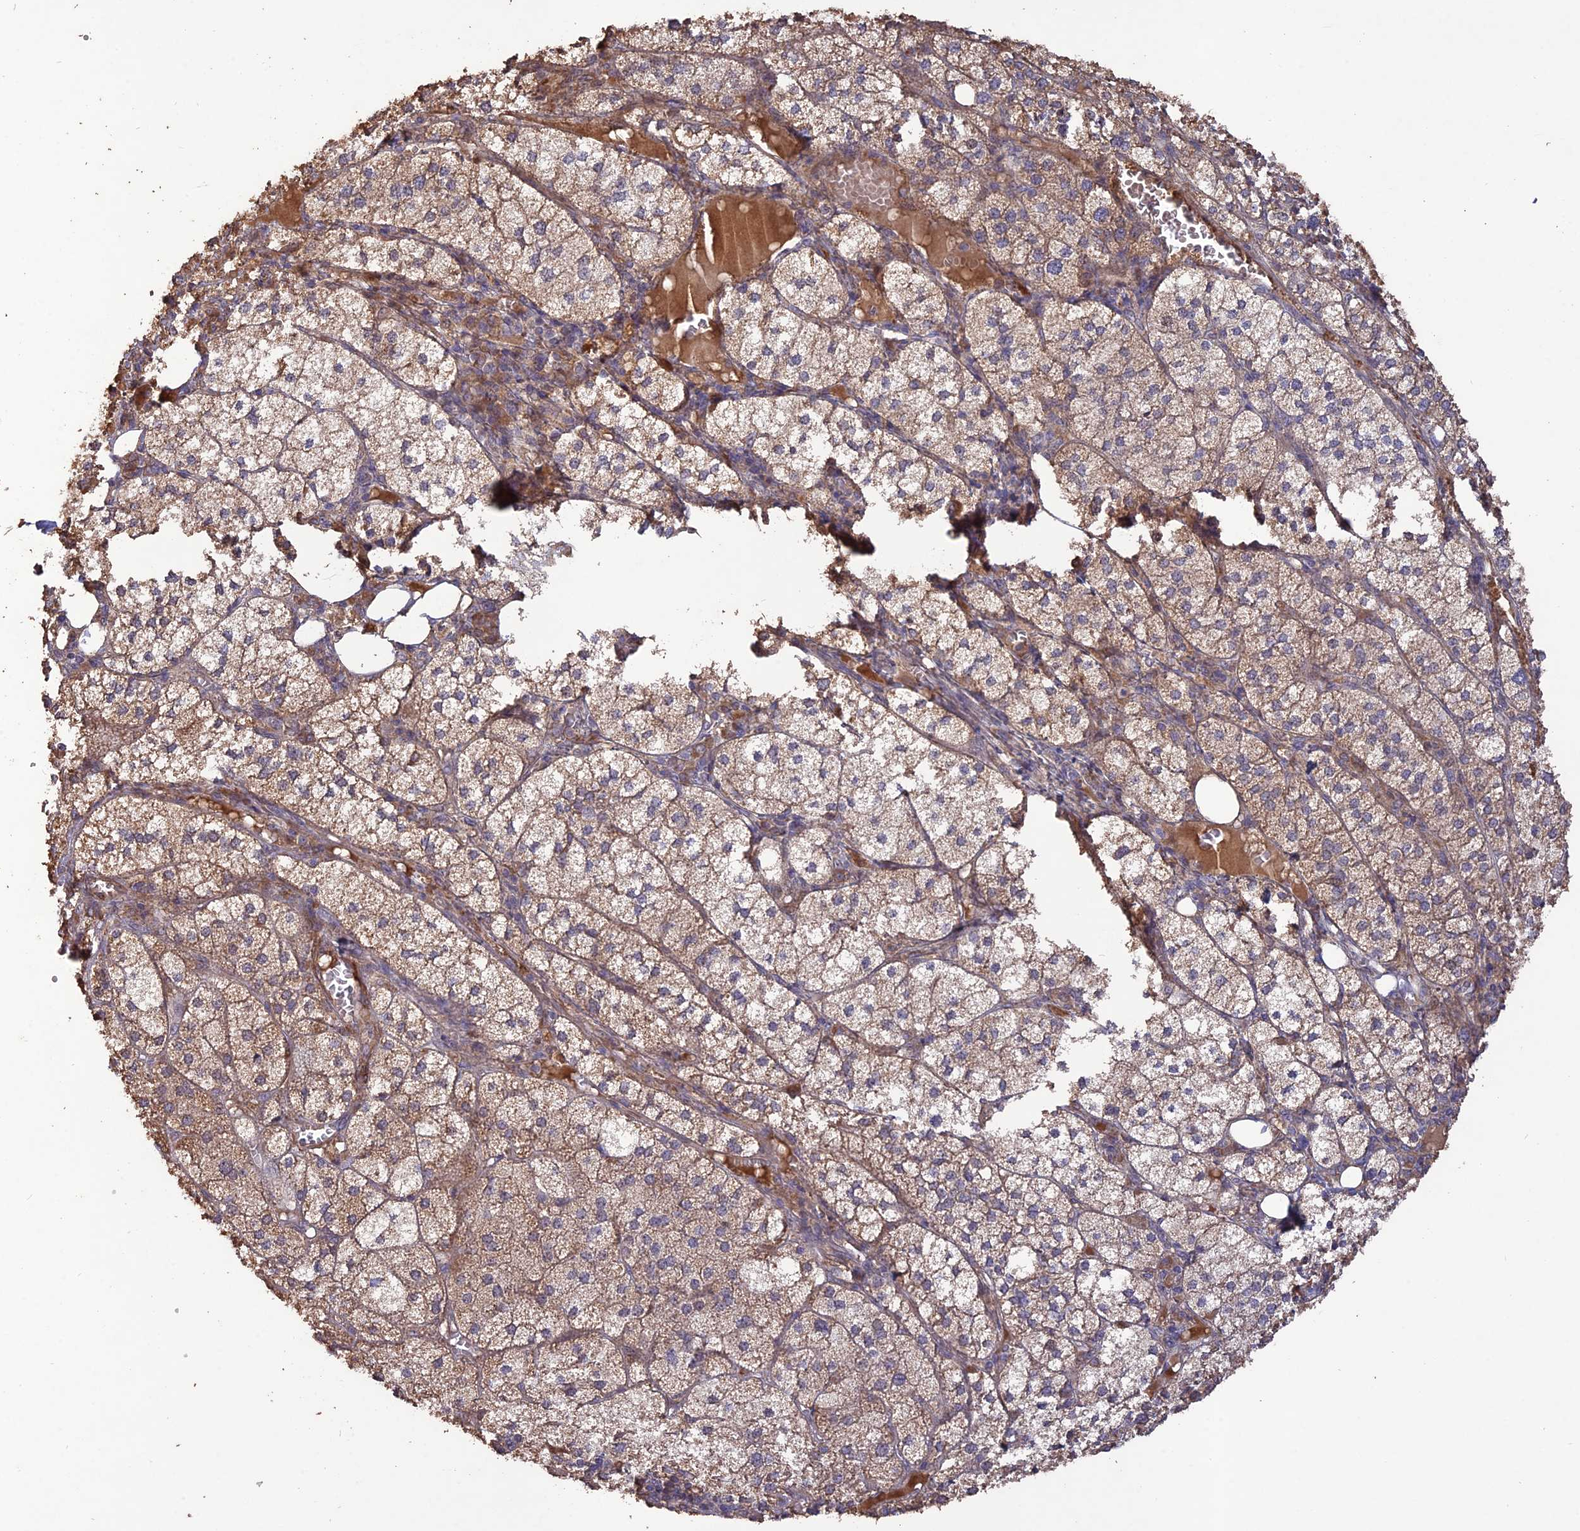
{"staining": {"intensity": "moderate", "quantity": ">75%", "location": "cytoplasmic/membranous"}, "tissue": "adrenal gland", "cell_type": "Glandular cells", "image_type": "normal", "snomed": [{"axis": "morphology", "description": "Normal tissue, NOS"}, {"axis": "topography", "description": "Adrenal gland"}], "caption": "Benign adrenal gland shows moderate cytoplasmic/membranous staining in approximately >75% of glandular cells, visualized by immunohistochemistry. (Brightfield microscopy of DAB IHC at high magnification).", "gene": "LAYN", "patient": {"sex": "female", "age": 61}}